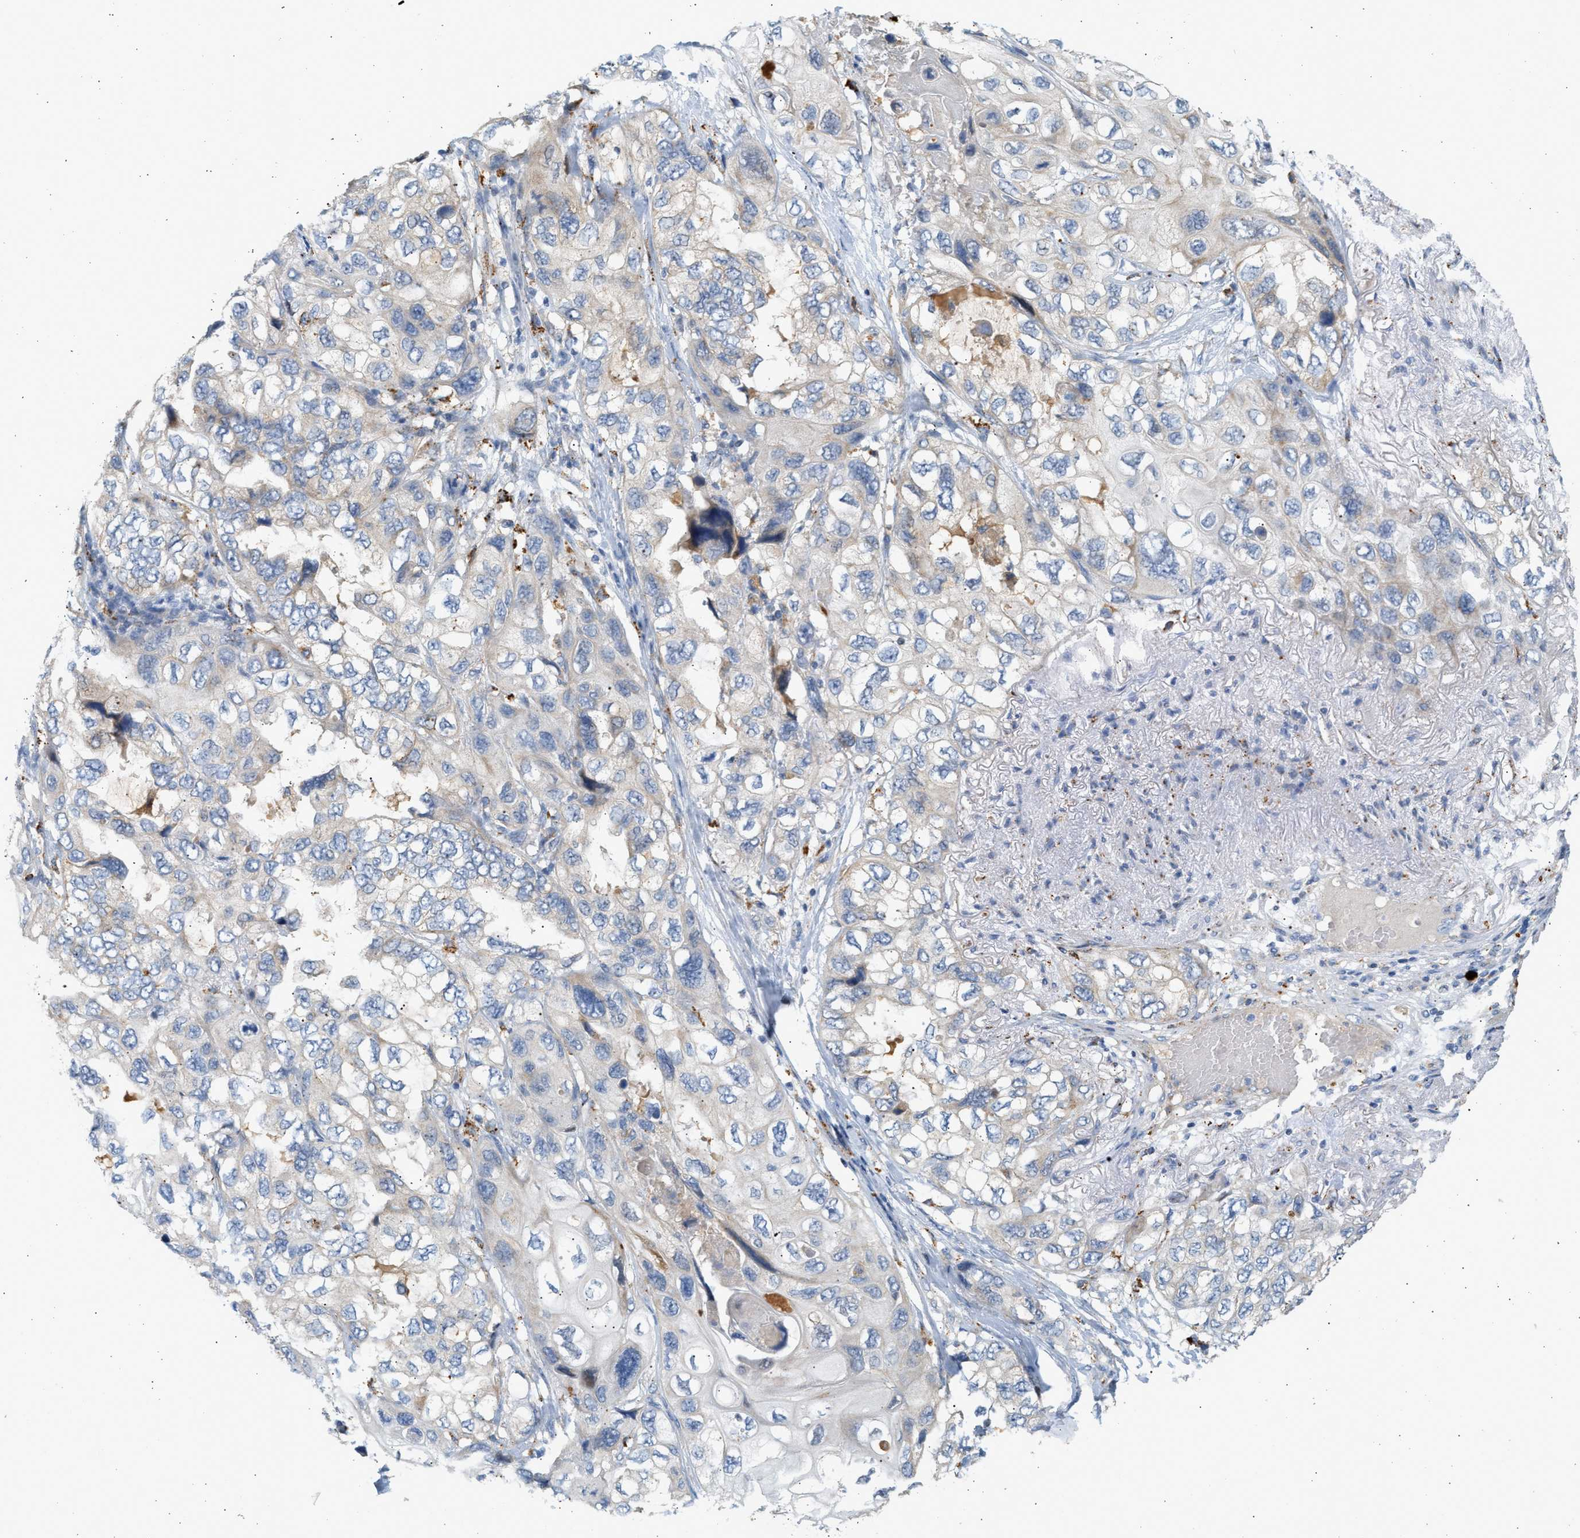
{"staining": {"intensity": "negative", "quantity": "none", "location": "none"}, "tissue": "lung cancer", "cell_type": "Tumor cells", "image_type": "cancer", "snomed": [{"axis": "morphology", "description": "Squamous cell carcinoma, NOS"}, {"axis": "topography", "description": "Lung"}], "caption": "Lung cancer (squamous cell carcinoma) was stained to show a protein in brown. There is no significant positivity in tumor cells.", "gene": "ENTHD1", "patient": {"sex": "female", "age": 73}}